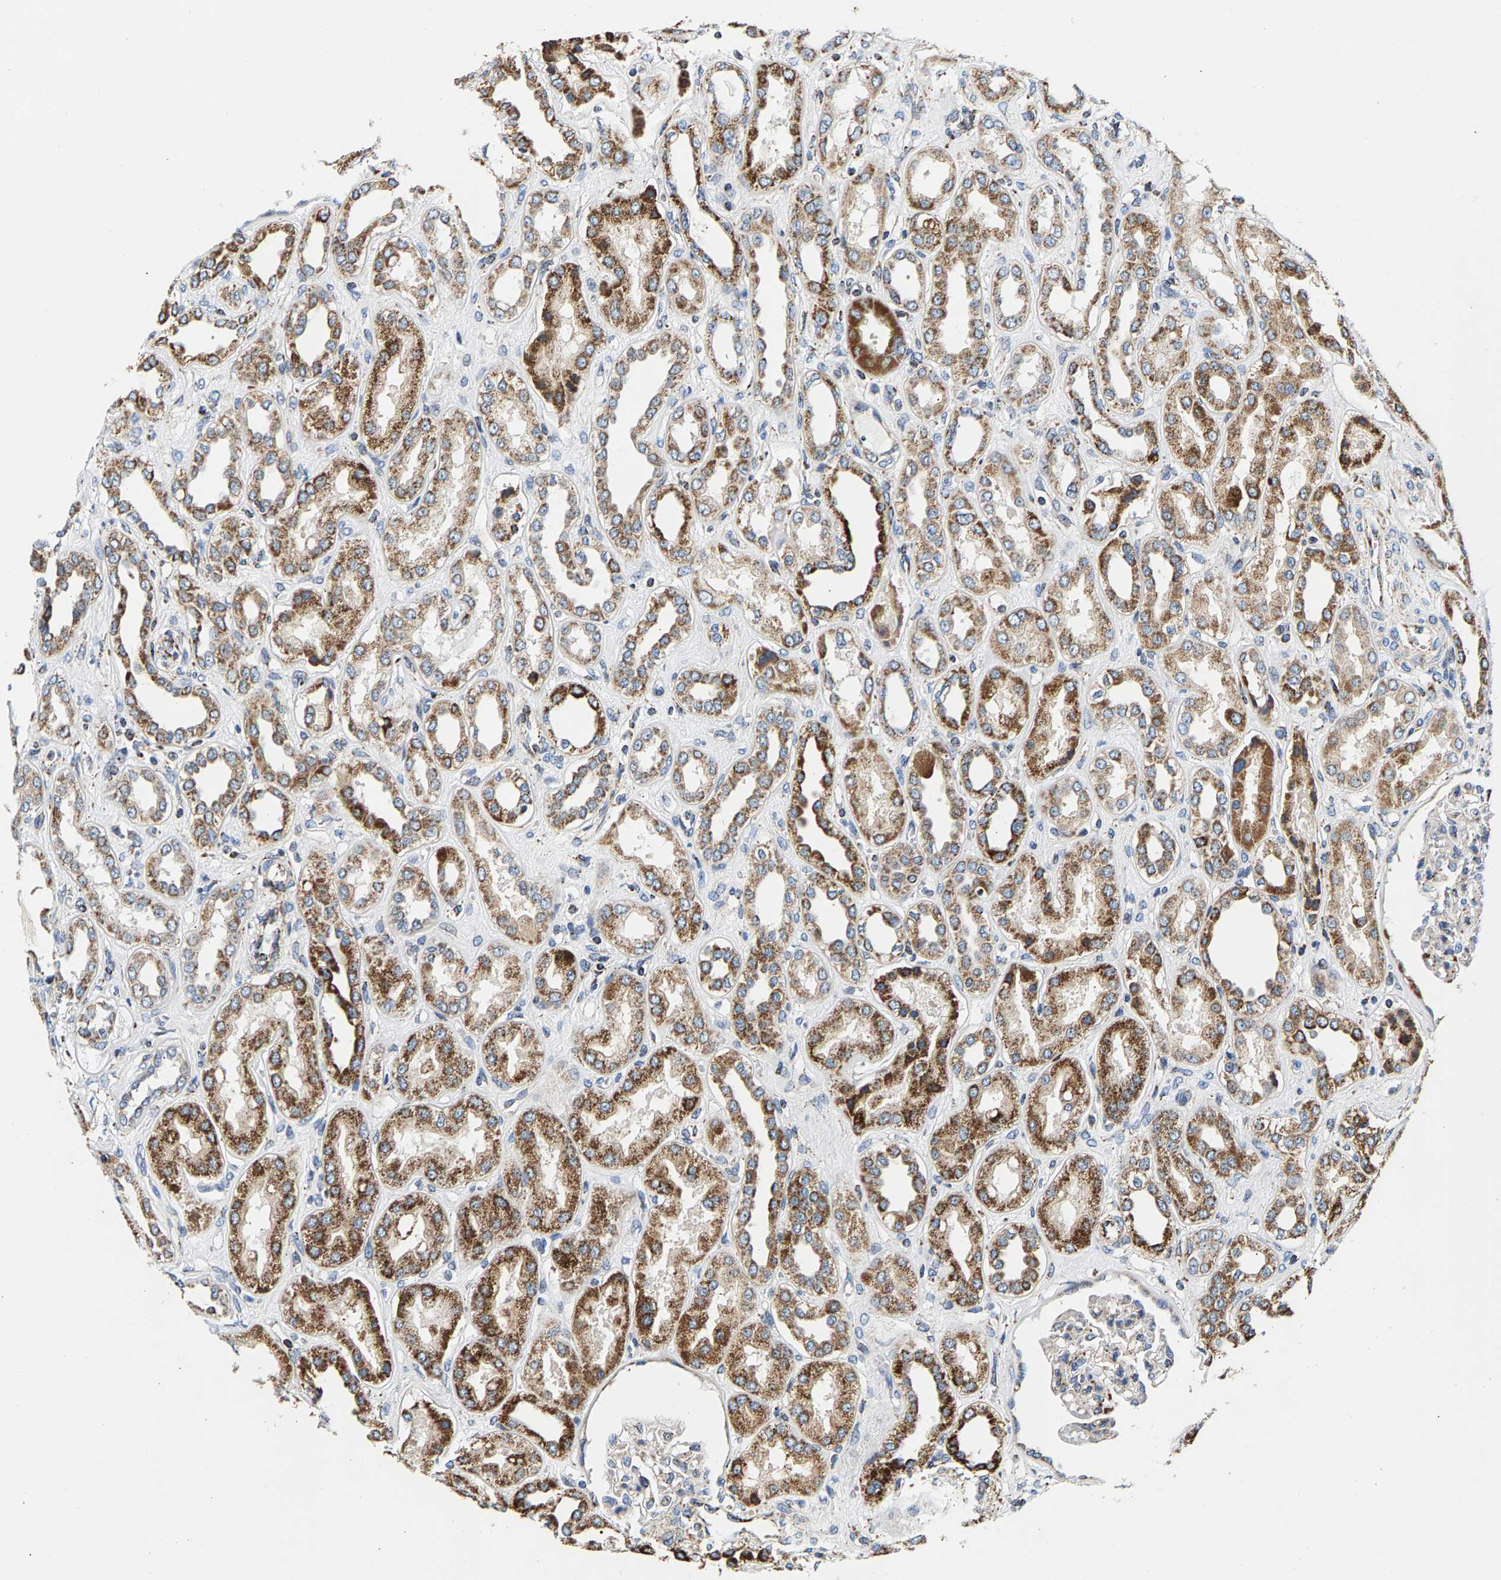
{"staining": {"intensity": "weak", "quantity": "<25%", "location": "cytoplasmic/membranous"}, "tissue": "kidney", "cell_type": "Cells in glomeruli", "image_type": "normal", "snomed": [{"axis": "morphology", "description": "Normal tissue, NOS"}, {"axis": "topography", "description": "Kidney"}], "caption": "Cells in glomeruli show no significant protein staining in unremarkable kidney. (DAB (3,3'-diaminobenzidine) immunohistochemistry (IHC) visualized using brightfield microscopy, high magnification).", "gene": "PDE1A", "patient": {"sex": "male", "age": 59}}